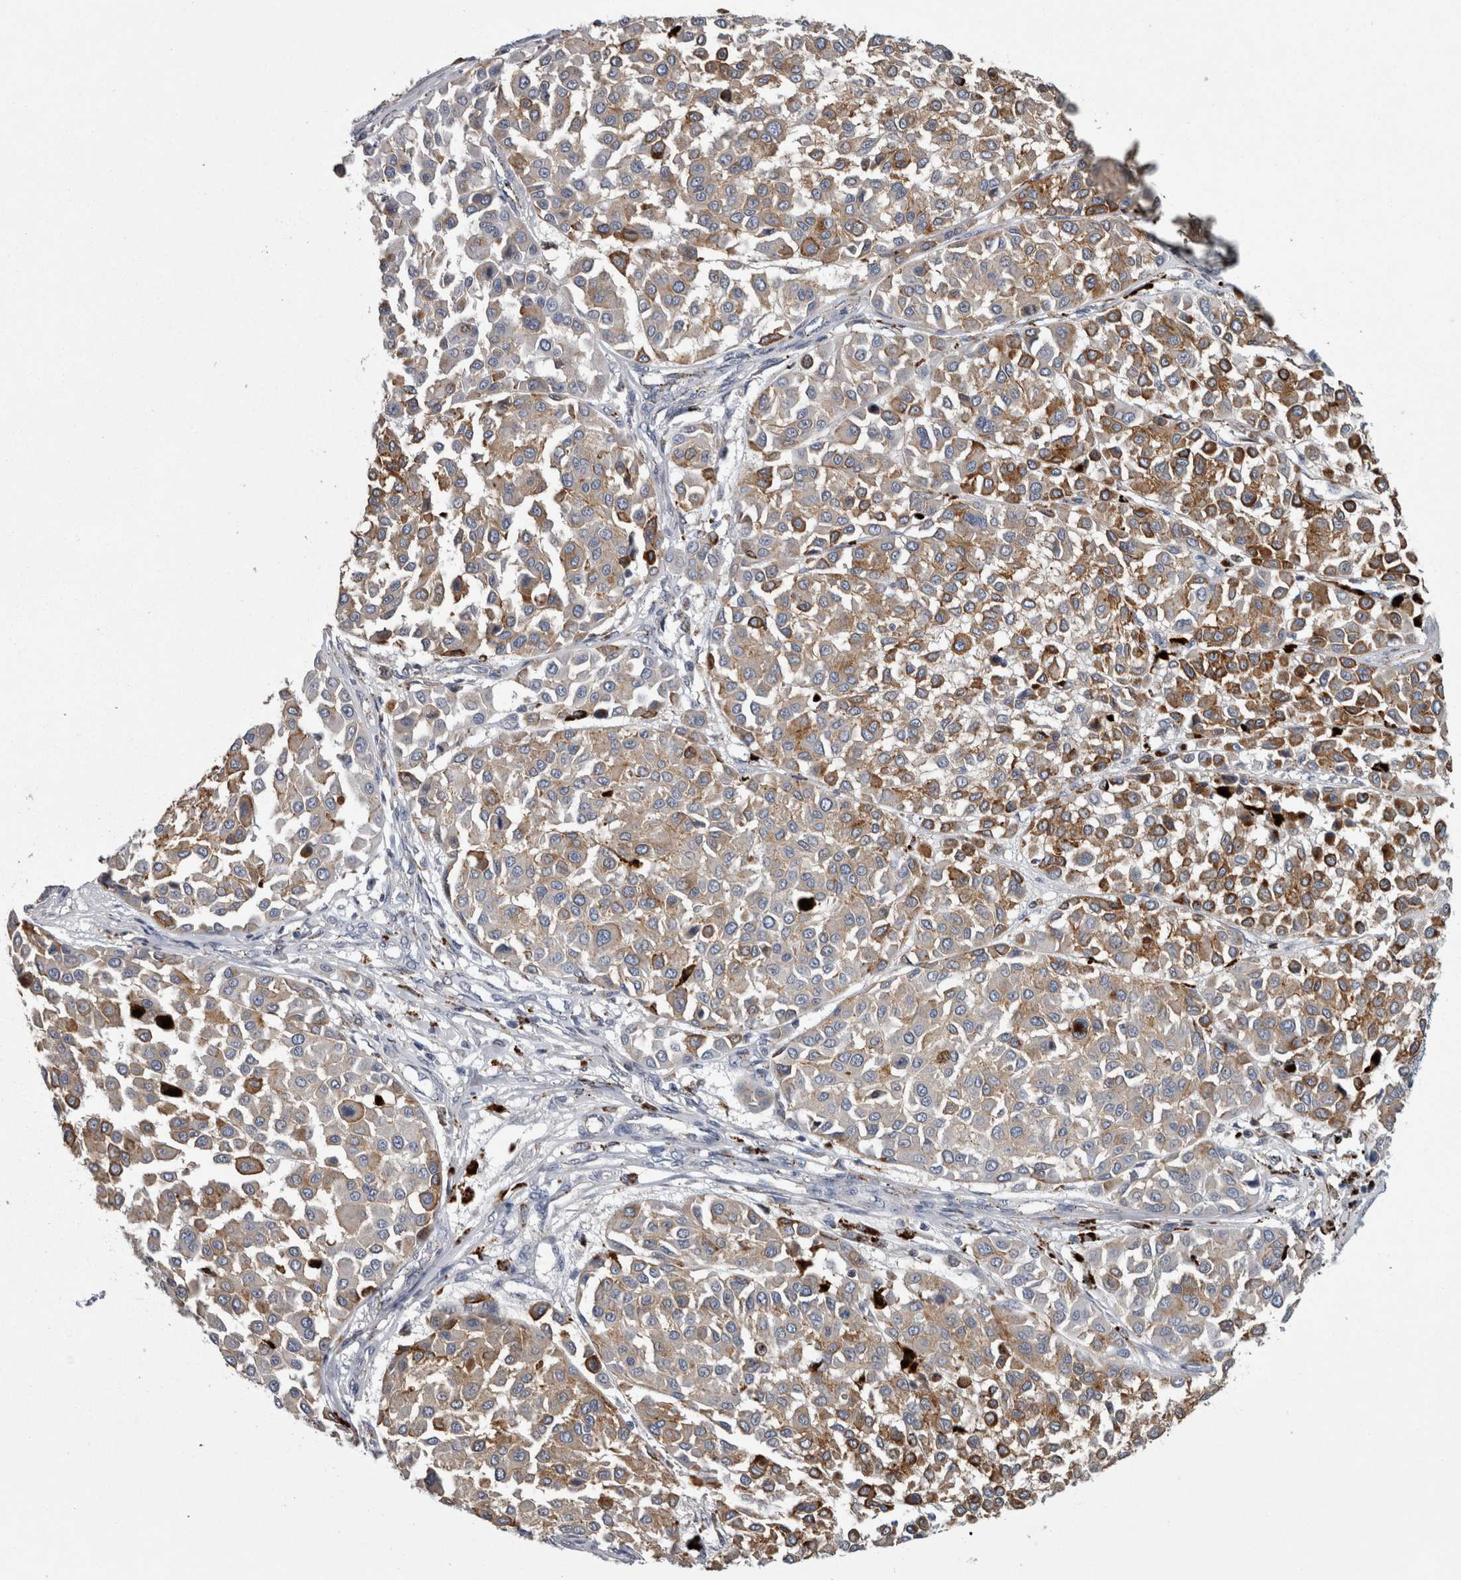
{"staining": {"intensity": "weak", "quantity": ">75%", "location": "cytoplasmic/membranous"}, "tissue": "melanoma", "cell_type": "Tumor cells", "image_type": "cancer", "snomed": [{"axis": "morphology", "description": "Malignant melanoma, Metastatic site"}, {"axis": "topography", "description": "Soft tissue"}], "caption": "About >75% of tumor cells in melanoma reveal weak cytoplasmic/membranous protein expression as visualized by brown immunohistochemical staining.", "gene": "DPP7", "patient": {"sex": "male", "age": 41}}